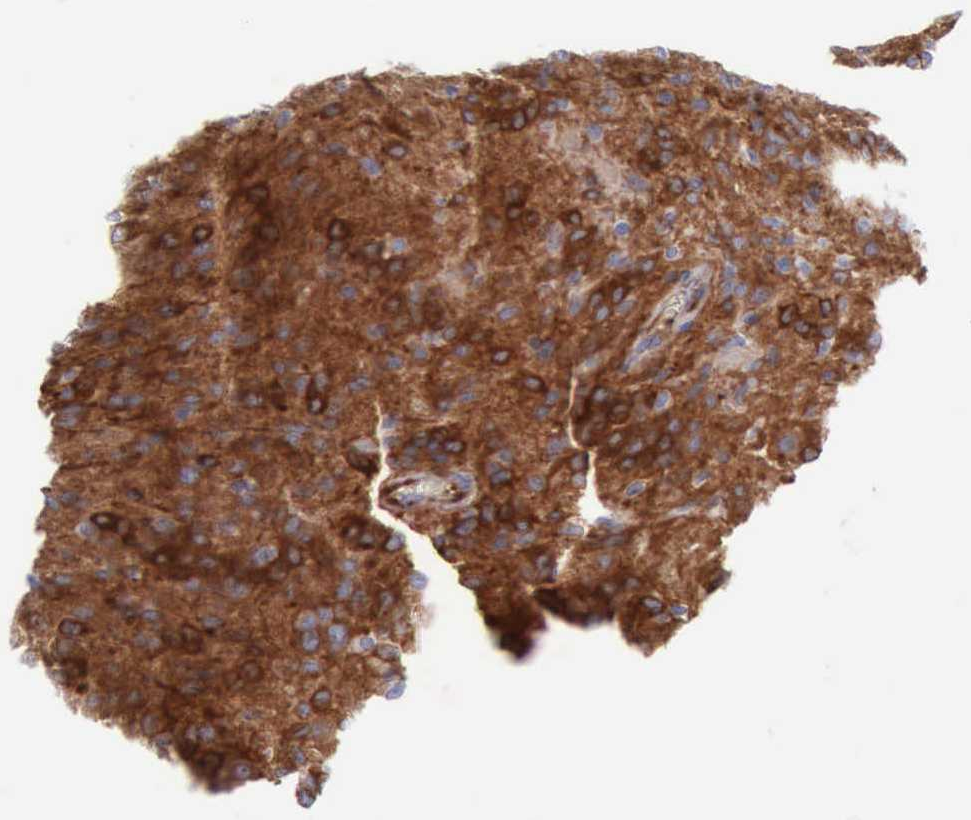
{"staining": {"intensity": "strong", "quantity": ">75%", "location": "cytoplasmic/membranous"}, "tissue": "glioma", "cell_type": "Tumor cells", "image_type": "cancer", "snomed": [{"axis": "morphology", "description": "Glioma, malignant, Low grade"}, {"axis": "topography", "description": "Brain"}], "caption": "The image displays immunohistochemical staining of malignant glioma (low-grade). There is strong cytoplasmic/membranous staining is identified in about >75% of tumor cells.", "gene": "FLNA", "patient": {"sex": "female", "age": 15}}